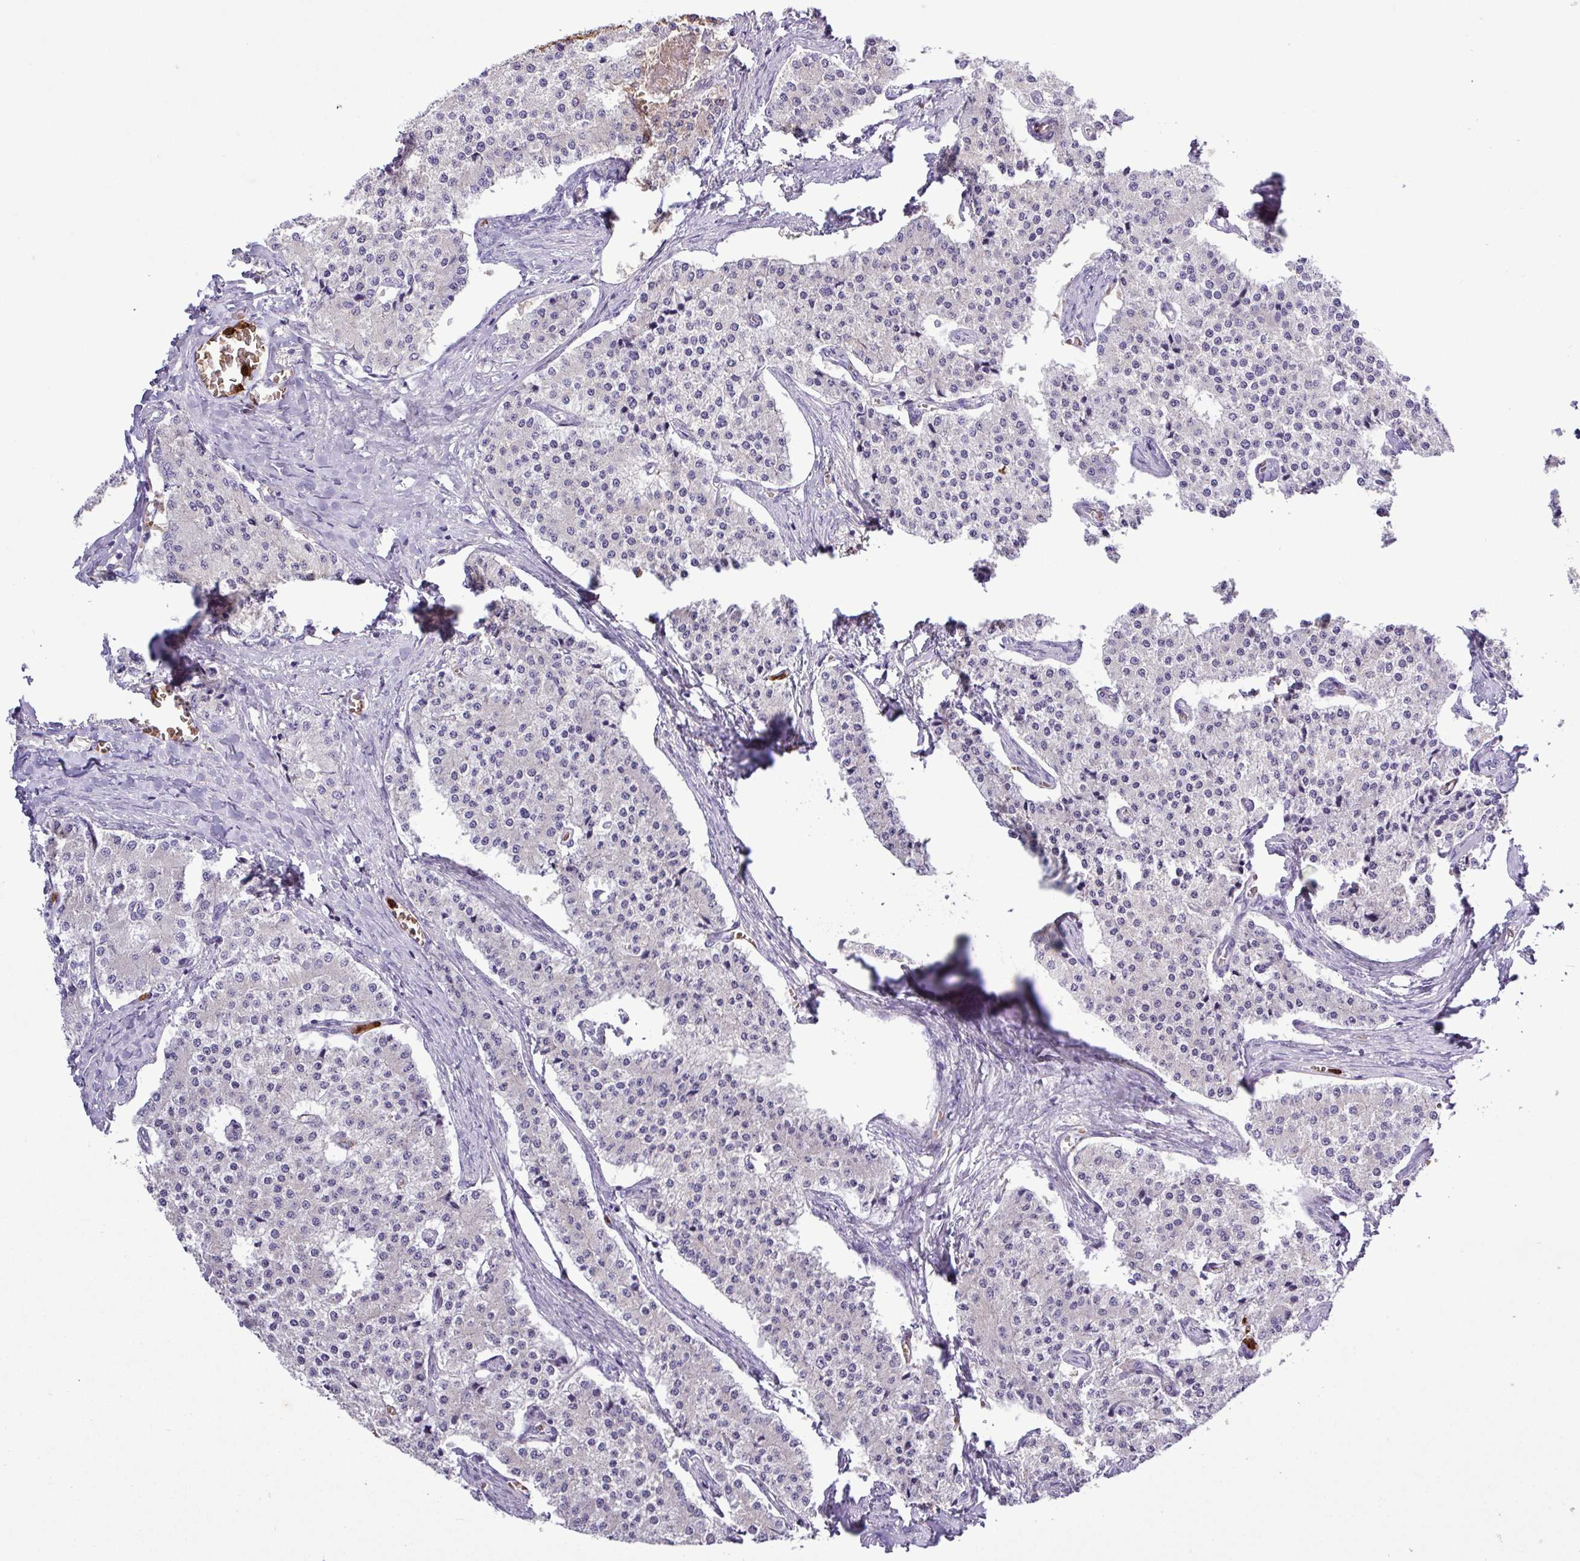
{"staining": {"intensity": "negative", "quantity": "none", "location": "none"}, "tissue": "carcinoid", "cell_type": "Tumor cells", "image_type": "cancer", "snomed": [{"axis": "morphology", "description": "Carcinoid, malignant, NOS"}, {"axis": "topography", "description": "Colon"}], "caption": "Immunohistochemistry (IHC) histopathology image of human malignant carcinoid stained for a protein (brown), which demonstrates no expression in tumor cells.", "gene": "MGAT4B", "patient": {"sex": "female", "age": 52}}